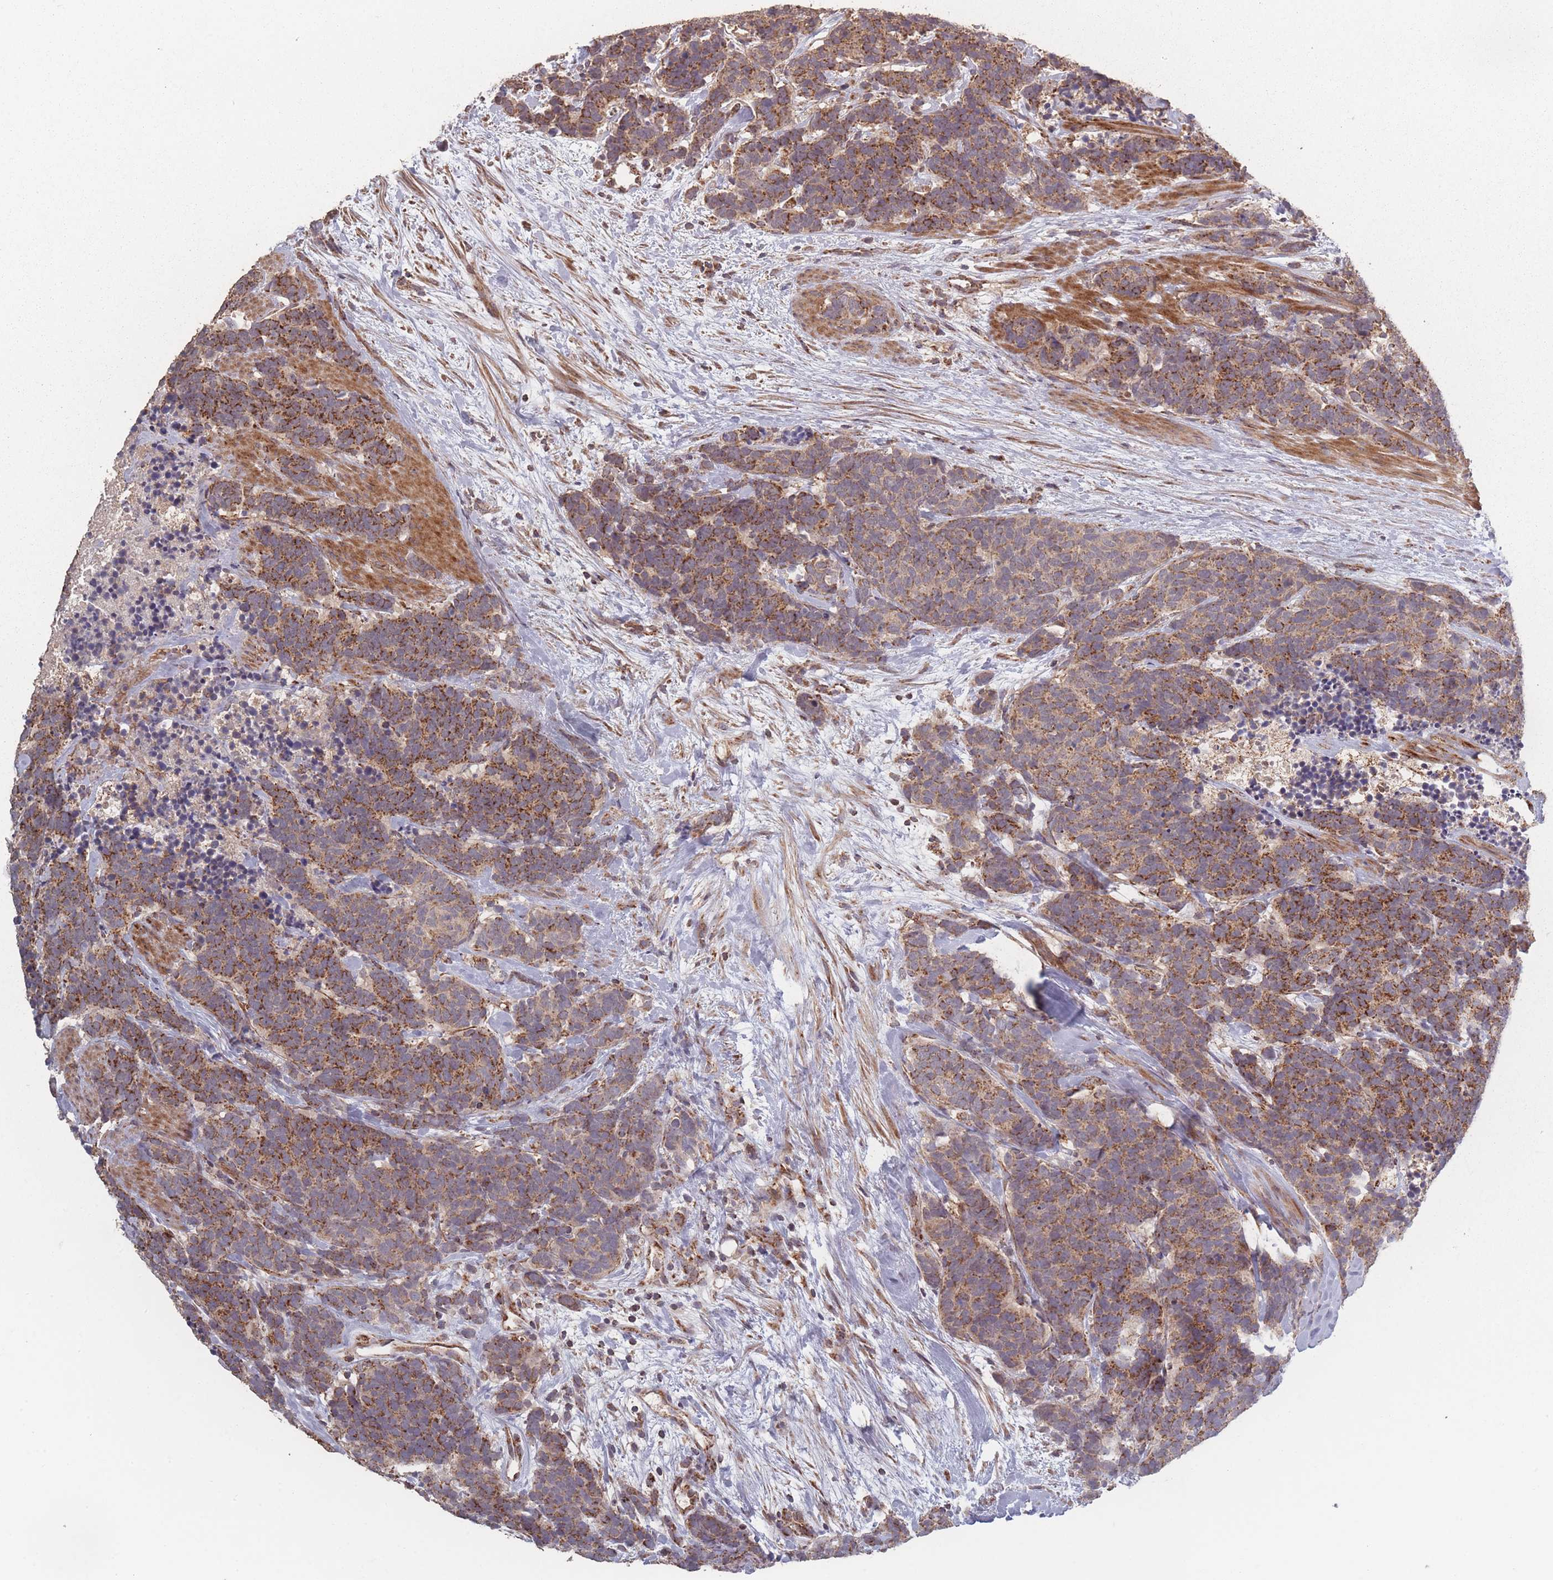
{"staining": {"intensity": "strong", "quantity": ">75%", "location": "cytoplasmic/membranous"}, "tissue": "carcinoid", "cell_type": "Tumor cells", "image_type": "cancer", "snomed": [{"axis": "morphology", "description": "Carcinoma, NOS"}, {"axis": "morphology", "description": "Carcinoid, malignant, NOS"}, {"axis": "topography", "description": "Prostate"}], "caption": "High-power microscopy captured an immunohistochemistry histopathology image of carcinoma, revealing strong cytoplasmic/membranous staining in about >75% of tumor cells. (DAB (3,3'-diaminobenzidine) IHC, brown staining for protein, blue staining for nuclei).", "gene": "LYRM7", "patient": {"sex": "male", "age": 57}}